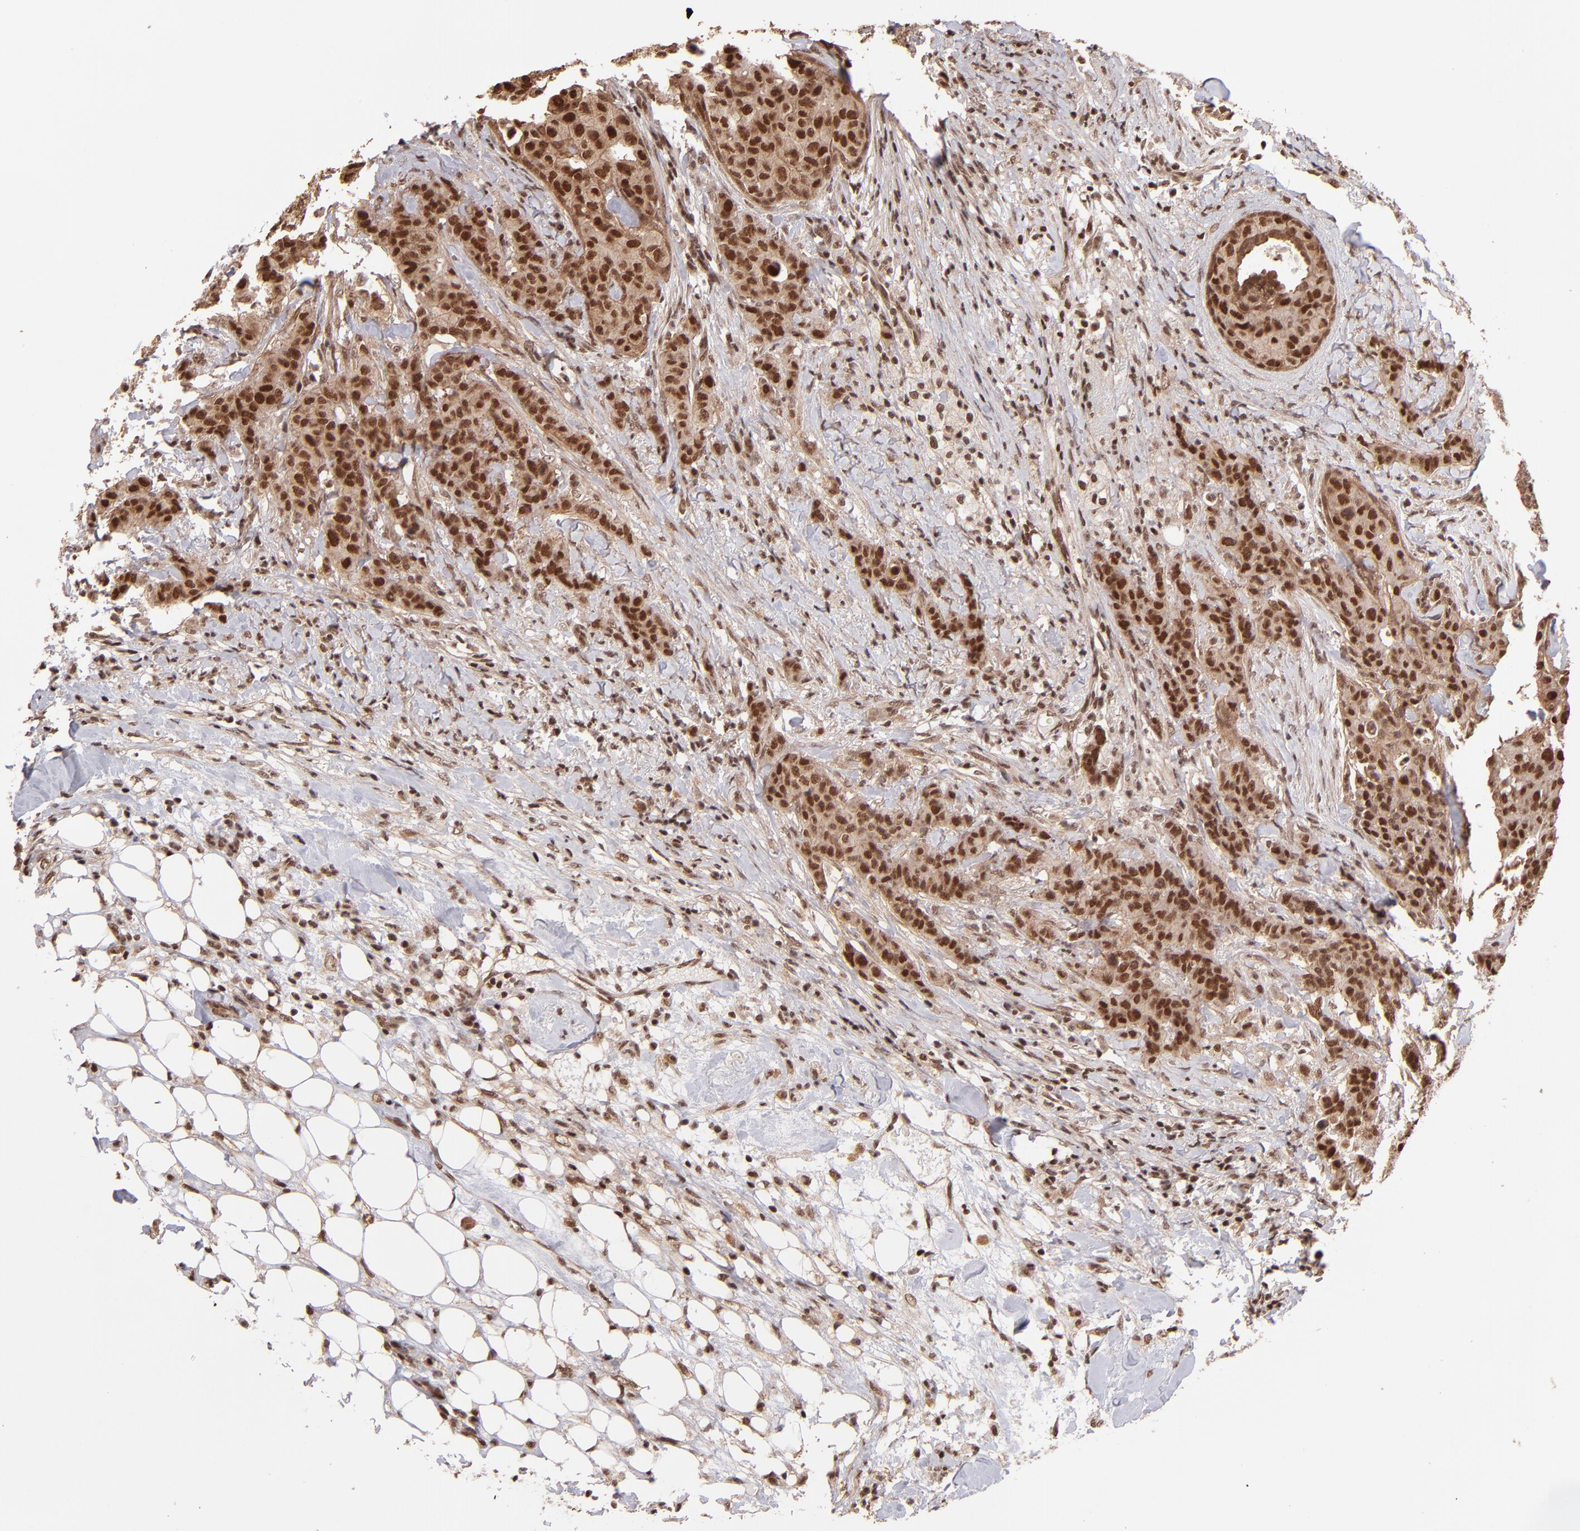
{"staining": {"intensity": "moderate", "quantity": ">75%", "location": "cytoplasmic/membranous,nuclear"}, "tissue": "breast cancer", "cell_type": "Tumor cells", "image_type": "cancer", "snomed": [{"axis": "morphology", "description": "Duct carcinoma"}, {"axis": "topography", "description": "Breast"}], "caption": "Invasive ductal carcinoma (breast) tissue shows moderate cytoplasmic/membranous and nuclear staining in approximately >75% of tumor cells, visualized by immunohistochemistry.", "gene": "TERF2", "patient": {"sex": "female", "age": 40}}